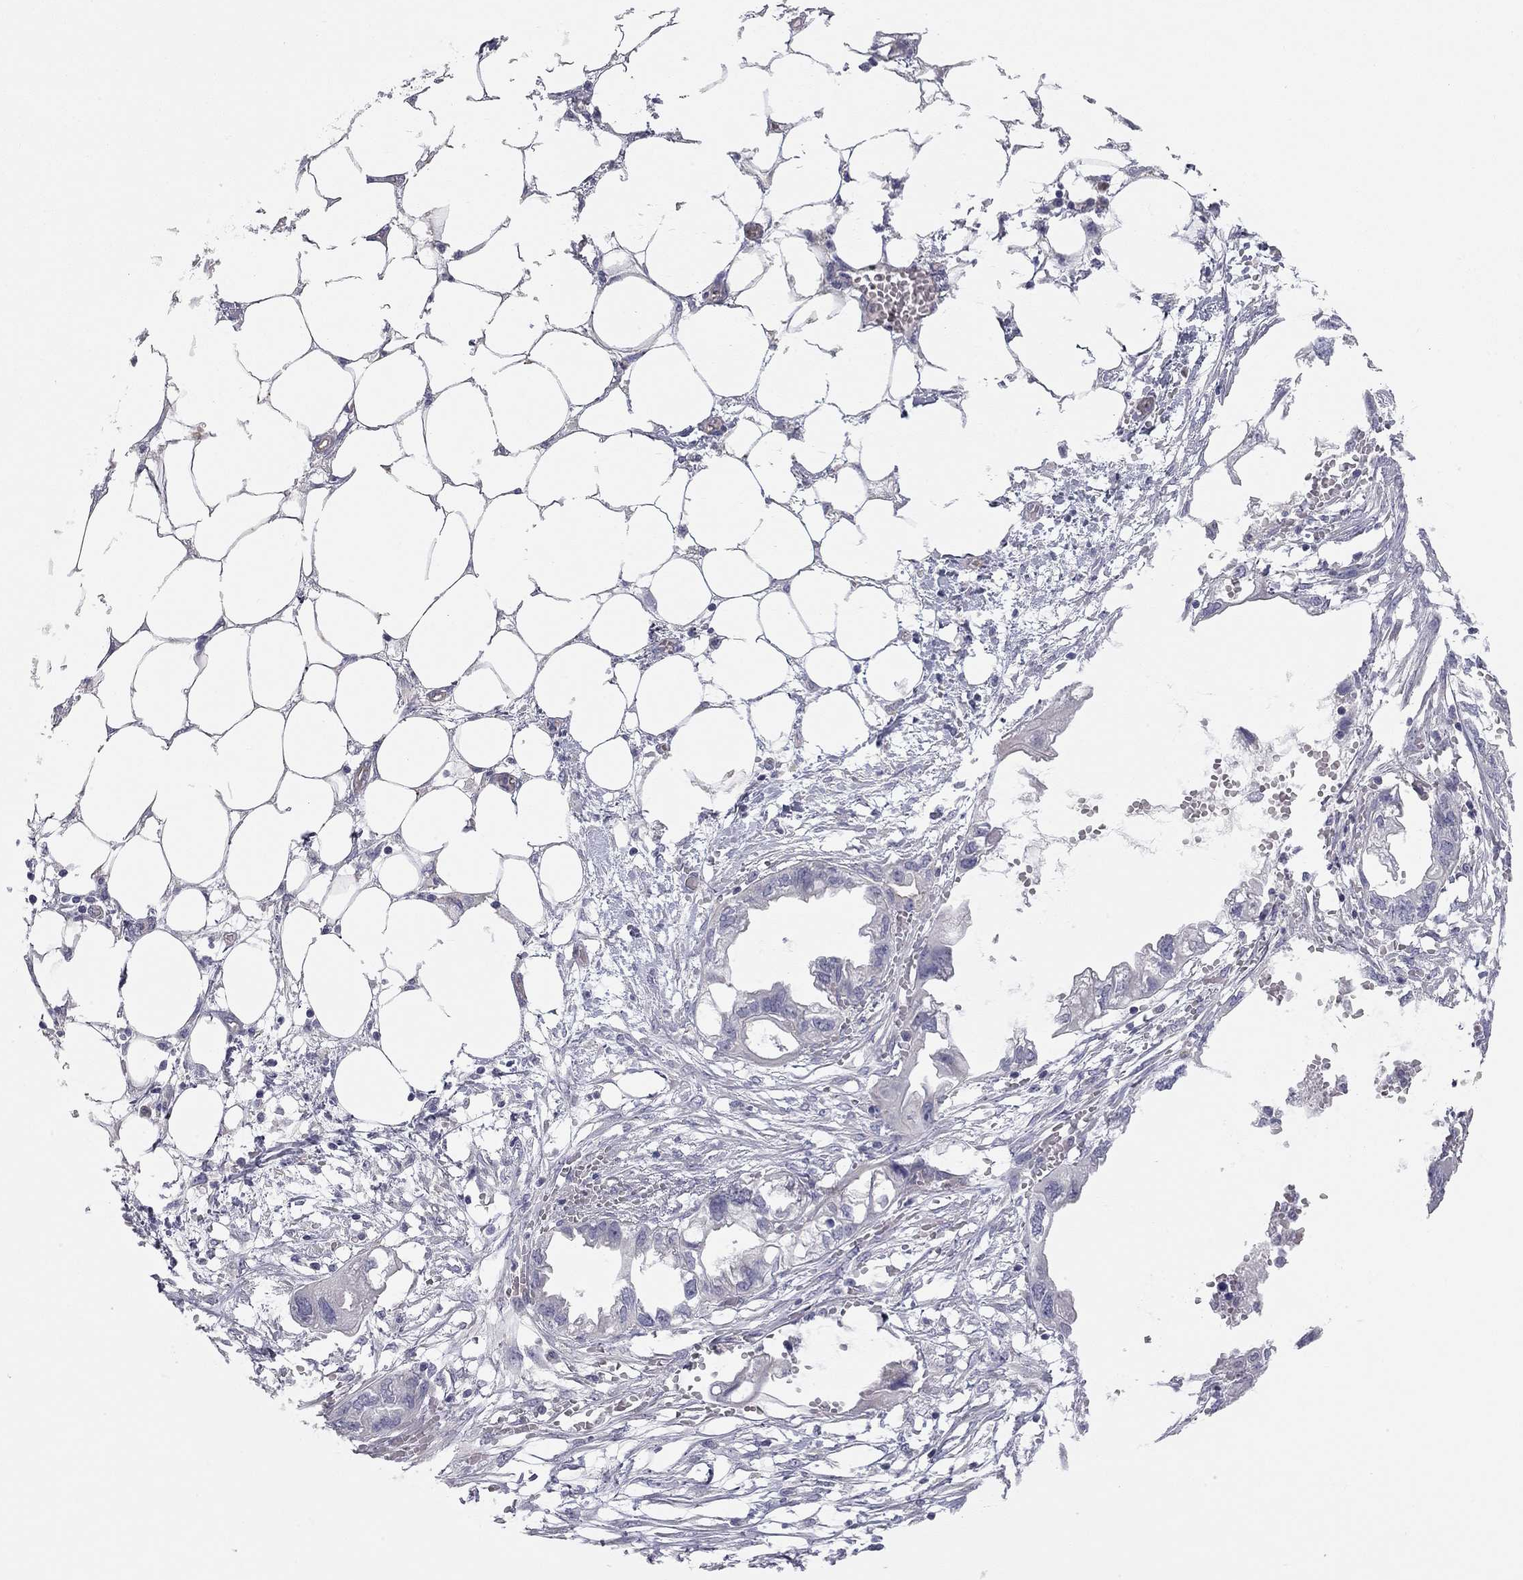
{"staining": {"intensity": "negative", "quantity": "none", "location": "none"}, "tissue": "endometrial cancer", "cell_type": "Tumor cells", "image_type": "cancer", "snomed": [{"axis": "morphology", "description": "Adenocarcinoma, NOS"}, {"axis": "morphology", "description": "Adenocarcinoma, metastatic, NOS"}, {"axis": "topography", "description": "Adipose tissue"}, {"axis": "topography", "description": "Endometrium"}], "caption": "The micrograph reveals no staining of tumor cells in endometrial metastatic adenocarcinoma. (DAB IHC visualized using brightfield microscopy, high magnification).", "gene": "GPRC5B", "patient": {"sex": "female", "age": 67}}